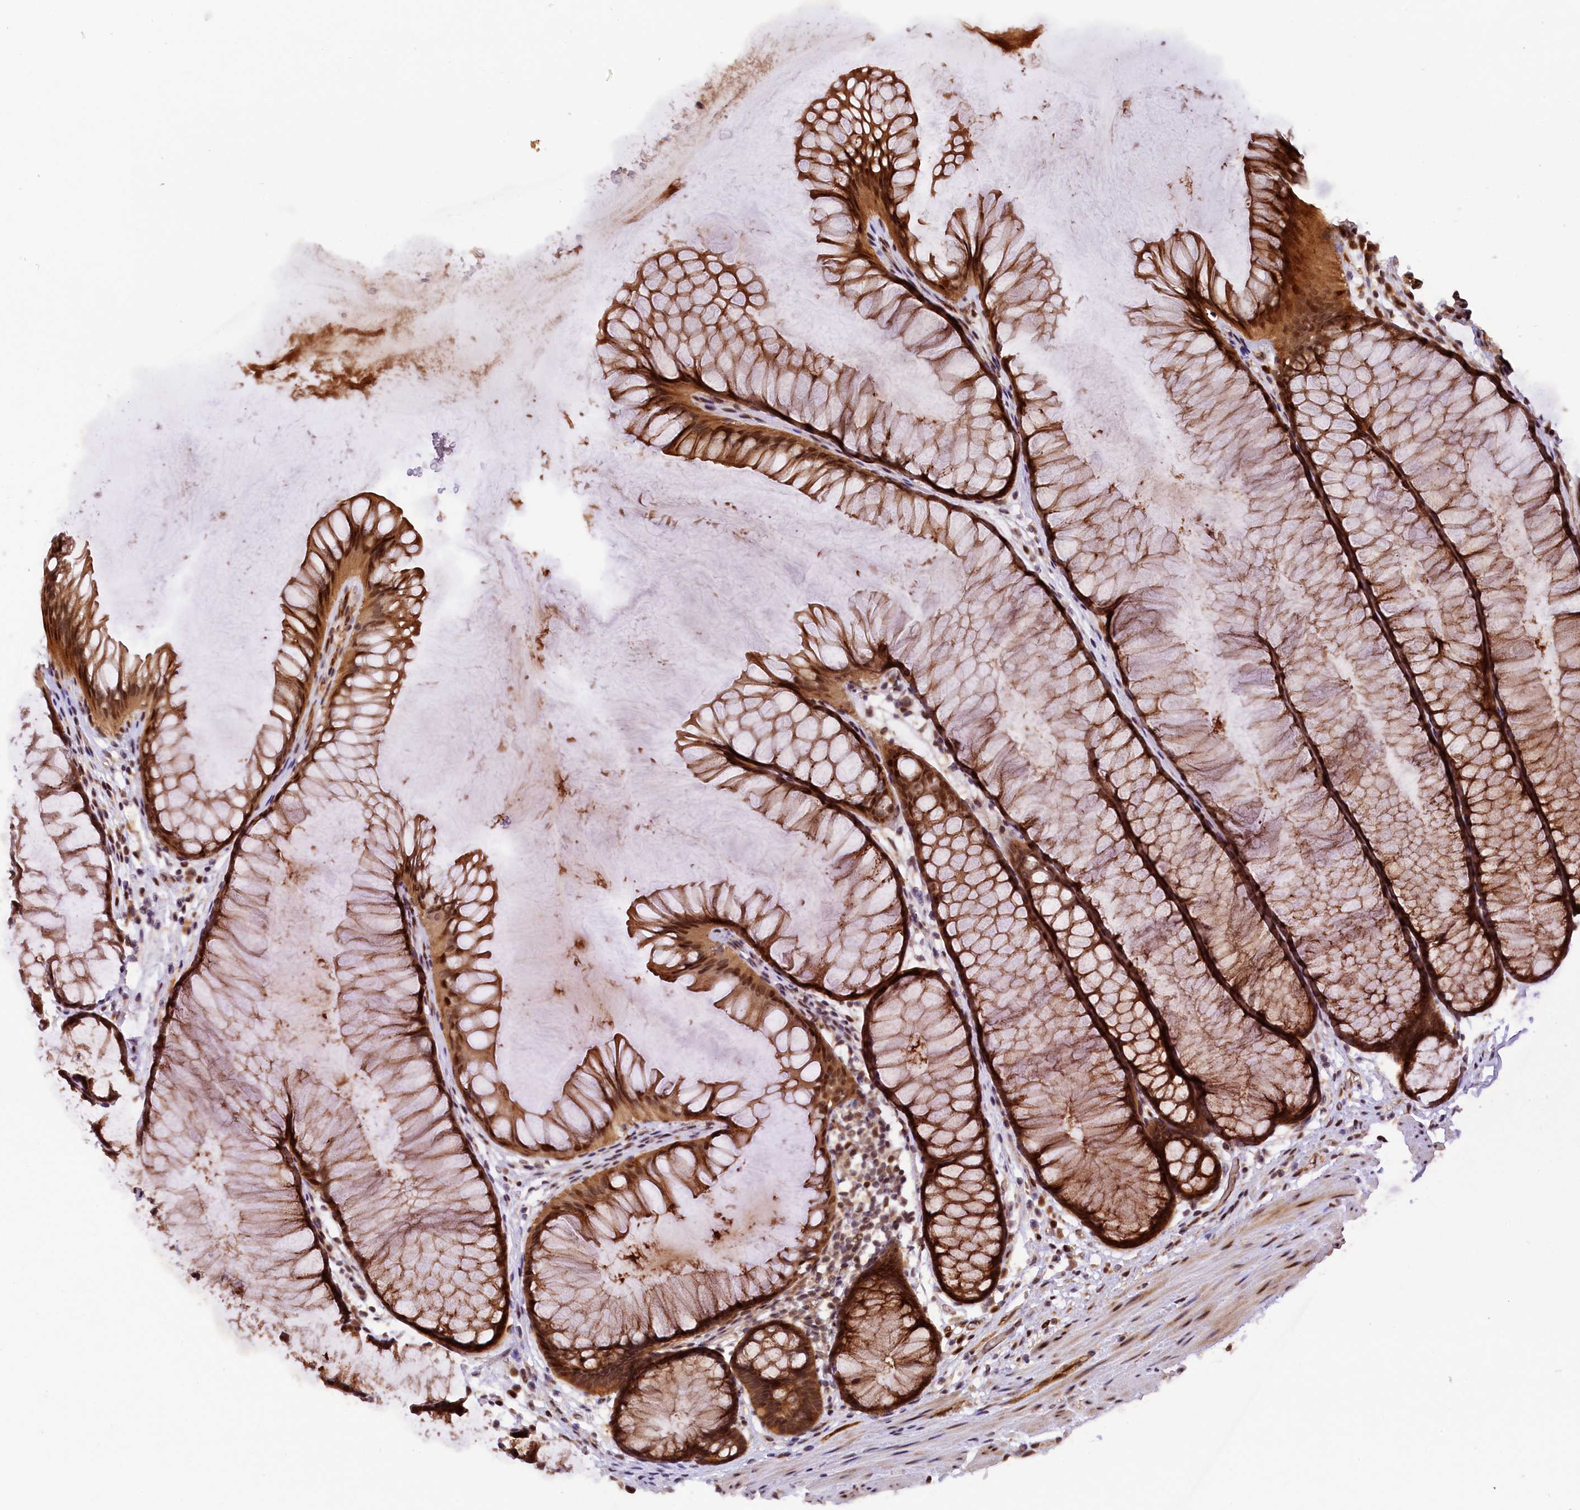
{"staining": {"intensity": "moderate", "quantity": ">75%", "location": "cytoplasmic/membranous,nuclear"}, "tissue": "colon", "cell_type": "Endothelial cells", "image_type": "normal", "snomed": [{"axis": "morphology", "description": "Normal tissue, NOS"}, {"axis": "topography", "description": "Colon"}], "caption": "This micrograph displays IHC staining of benign human colon, with medium moderate cytoplasmic/membranous,nuclear expression in about >75% of endothelial cells.", "gene": "SAMD4A", "patient": {"sex": "female", "age": 82}}